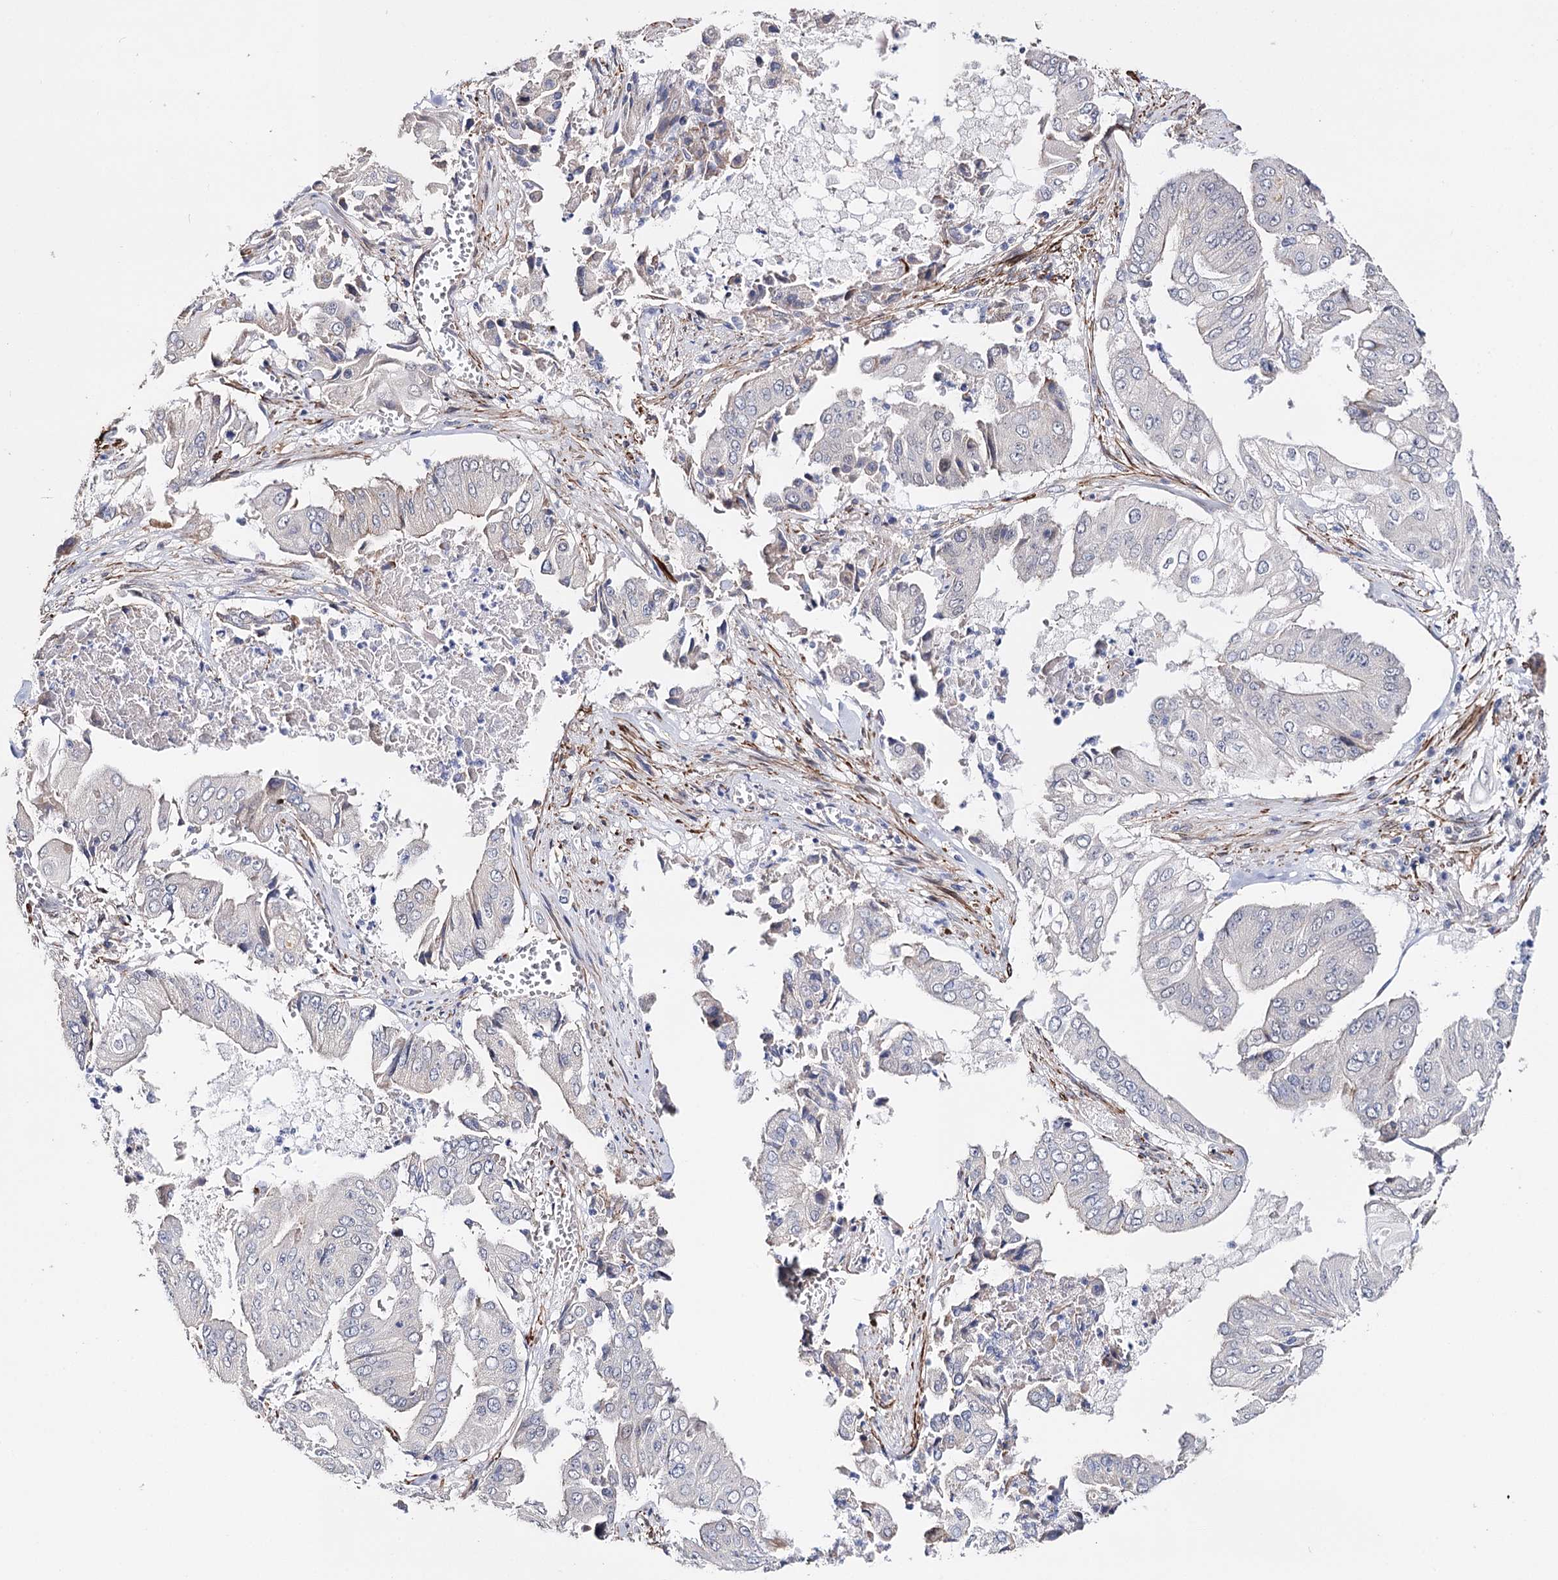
{"staining": {"intensity": "negative", "quantity": "none", "location": "none"}, "tissue": "pancreatic cancer", "cell_type": "Tumor cells", "image_type": "cancer", "snomed": [{"axis": "morphology", "description": "Adenocarcinoma, NOS"}, {"axis": "topography", "description": "Pancreas"}], "caption": "Micrograph shows no significant protein positivity in tumor cells of pancreatic adenocarcinoma. (DAB (3,3'-diaminobenzidine) immunohistochemistry (IHC) visualized using brightfield microscopy, high magnification).", "gene": "CFAP46", "patient": {"sex": "female", "age": 77}}